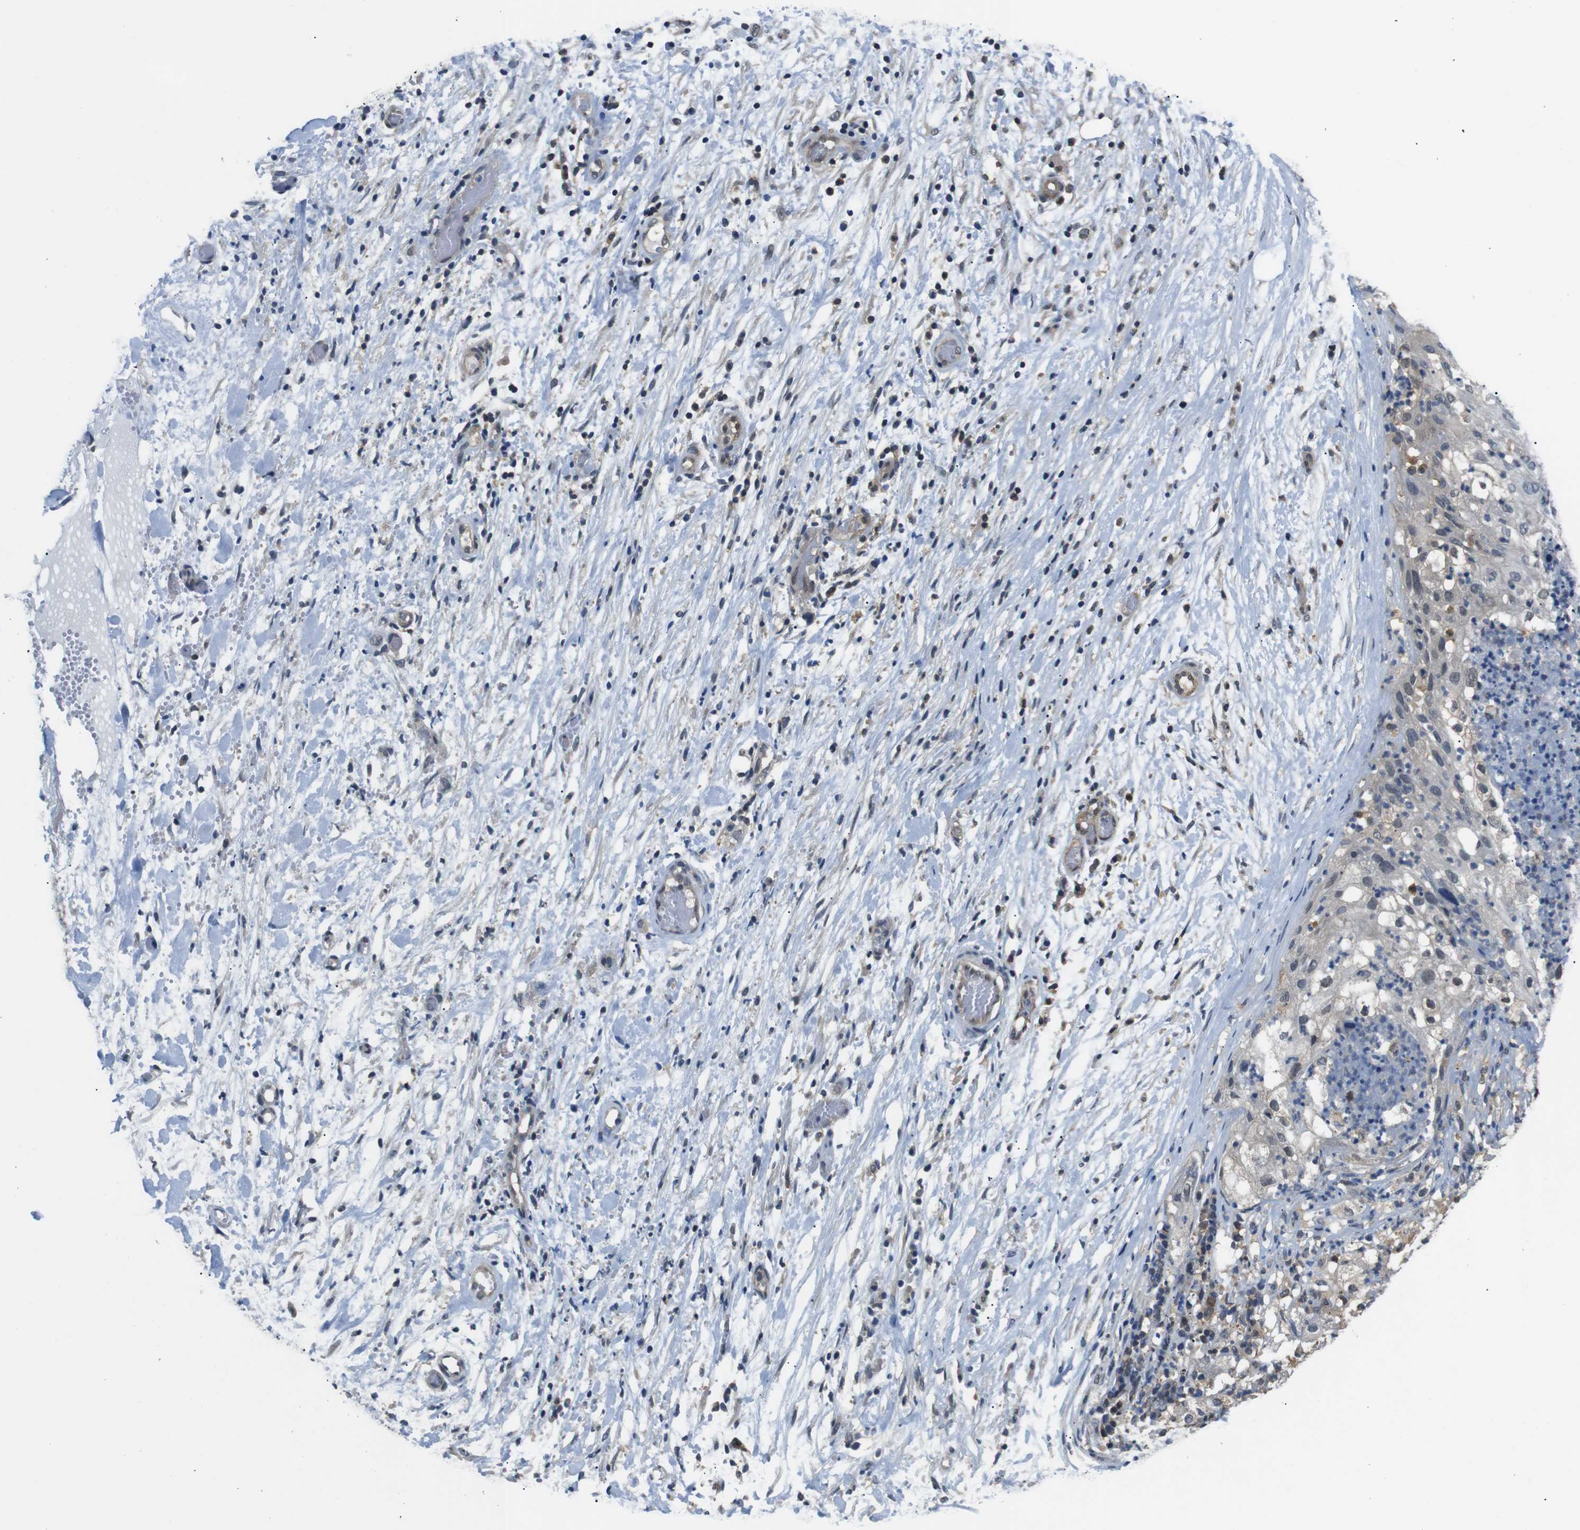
{"staining": {"intensity": "weak", "quantity": "<25%", "location": "cytoplasmic/membranous"}, "tissue": "lung cancer", "cell_type": "Tumor cells", "image_type": "cancer", "snomed": [{"axis": "morphology", "description": "Inflammation, NOS"}, {"axis": "morphology", "description": "Squamous cell carcinoma, NOS"}, {"axis": "topography", "description": "Lymph node"}, {"axis": "topography", "description": "Soft tissue"}, {"axis": "topography", "description": "Lung"}], "caption": "Immunohistochemistry image of human lung squamous cell carcinoma stained for a protein (brown), which demonstrates no positivity in tumor cells.", "gene": "UBXN1", "patient": {"sex": "male", "age": 66}}